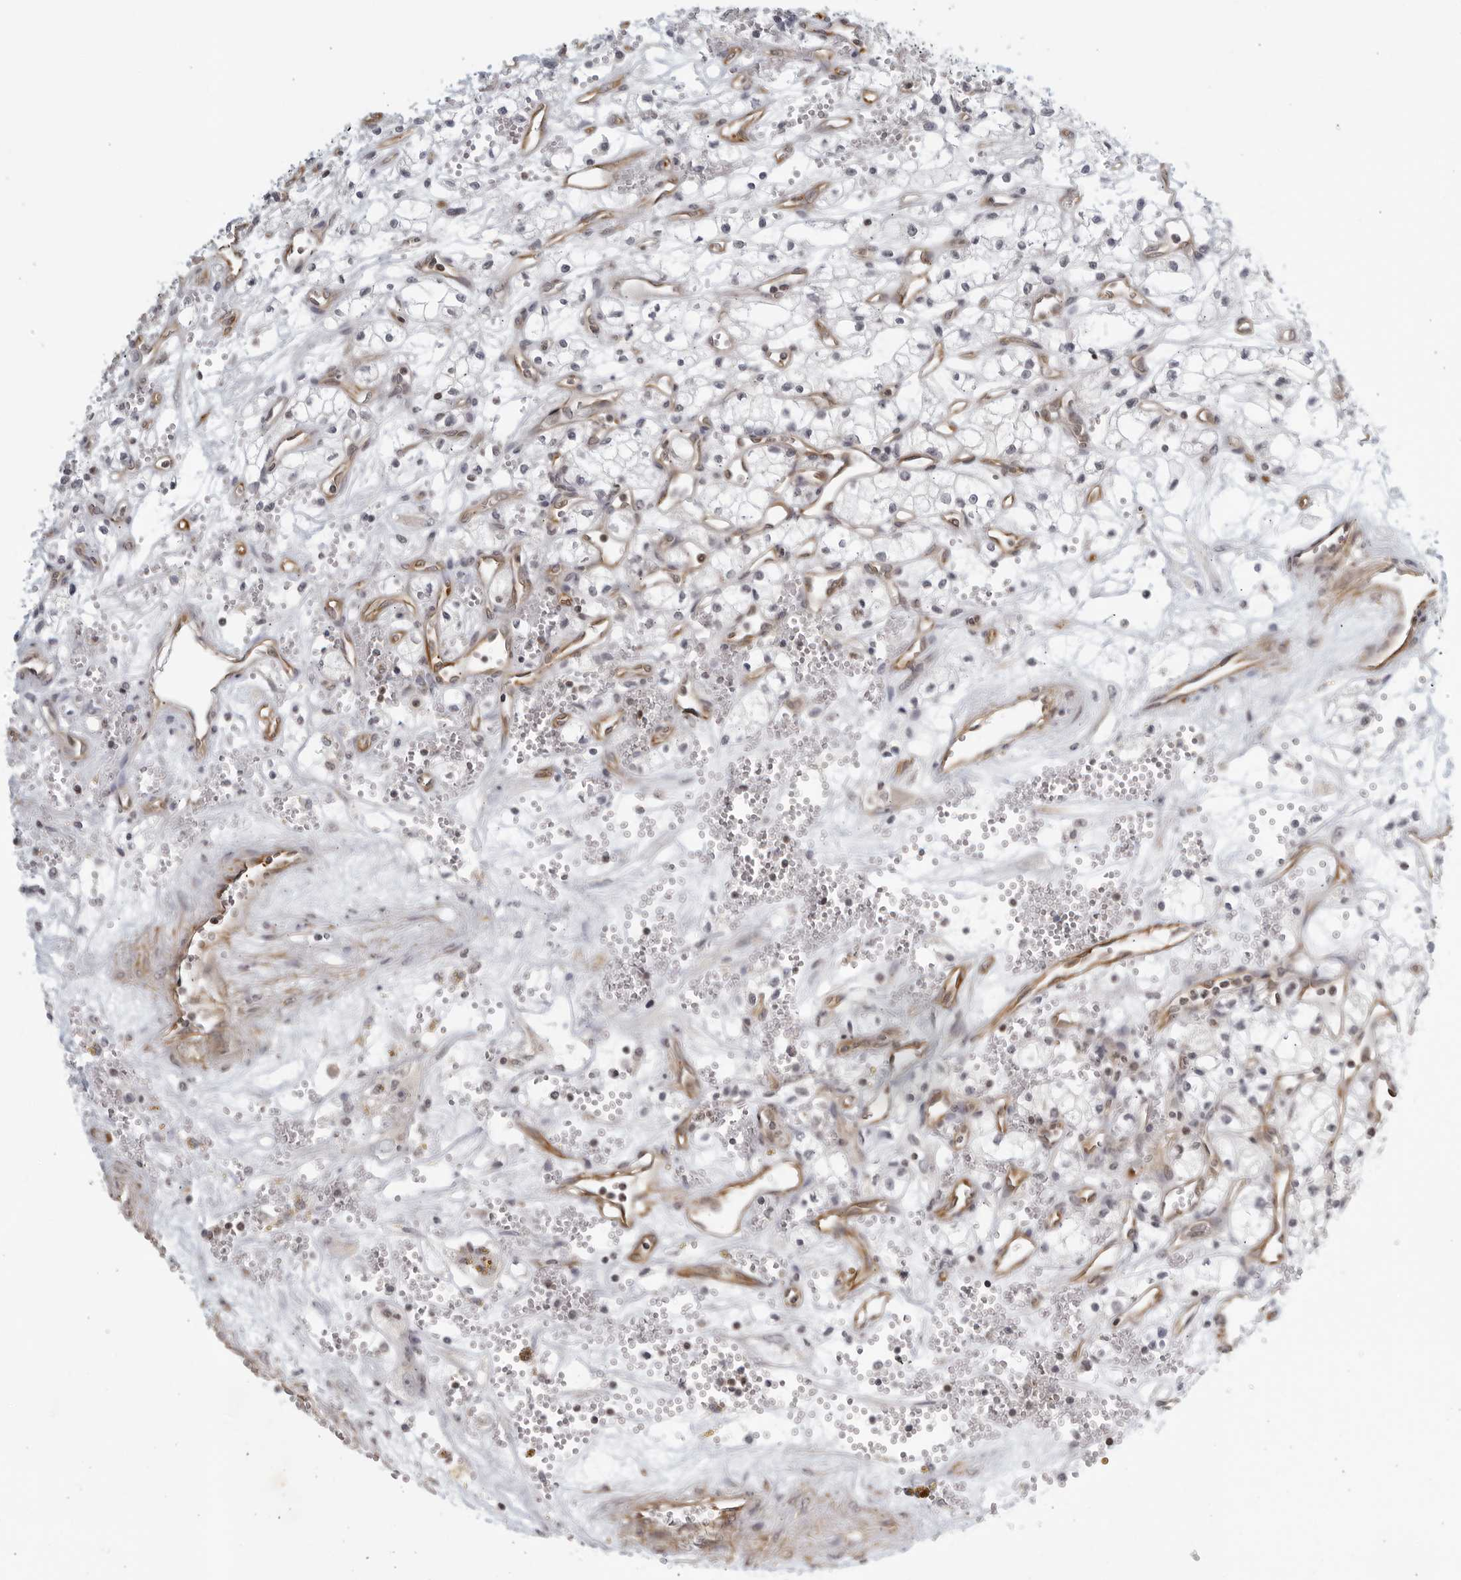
{"staining": {"intensity": "negative", "quantity": "none", "location": "none"}, "tissue": "renal cancer", "cell_type": "Tumor cells", "image_type": "cancer", "snomed": [{"axis": "morphology", "description": "Adenocarcinoma, NOS"}, {"axis": "topography", "description": "Kidney"}], "caption": "An image of human adenocarcinoma (renal) is negative for staining in tumor cells.", "gene": "SERTAD4", "patient": {"sex": "male", "age": 59}}